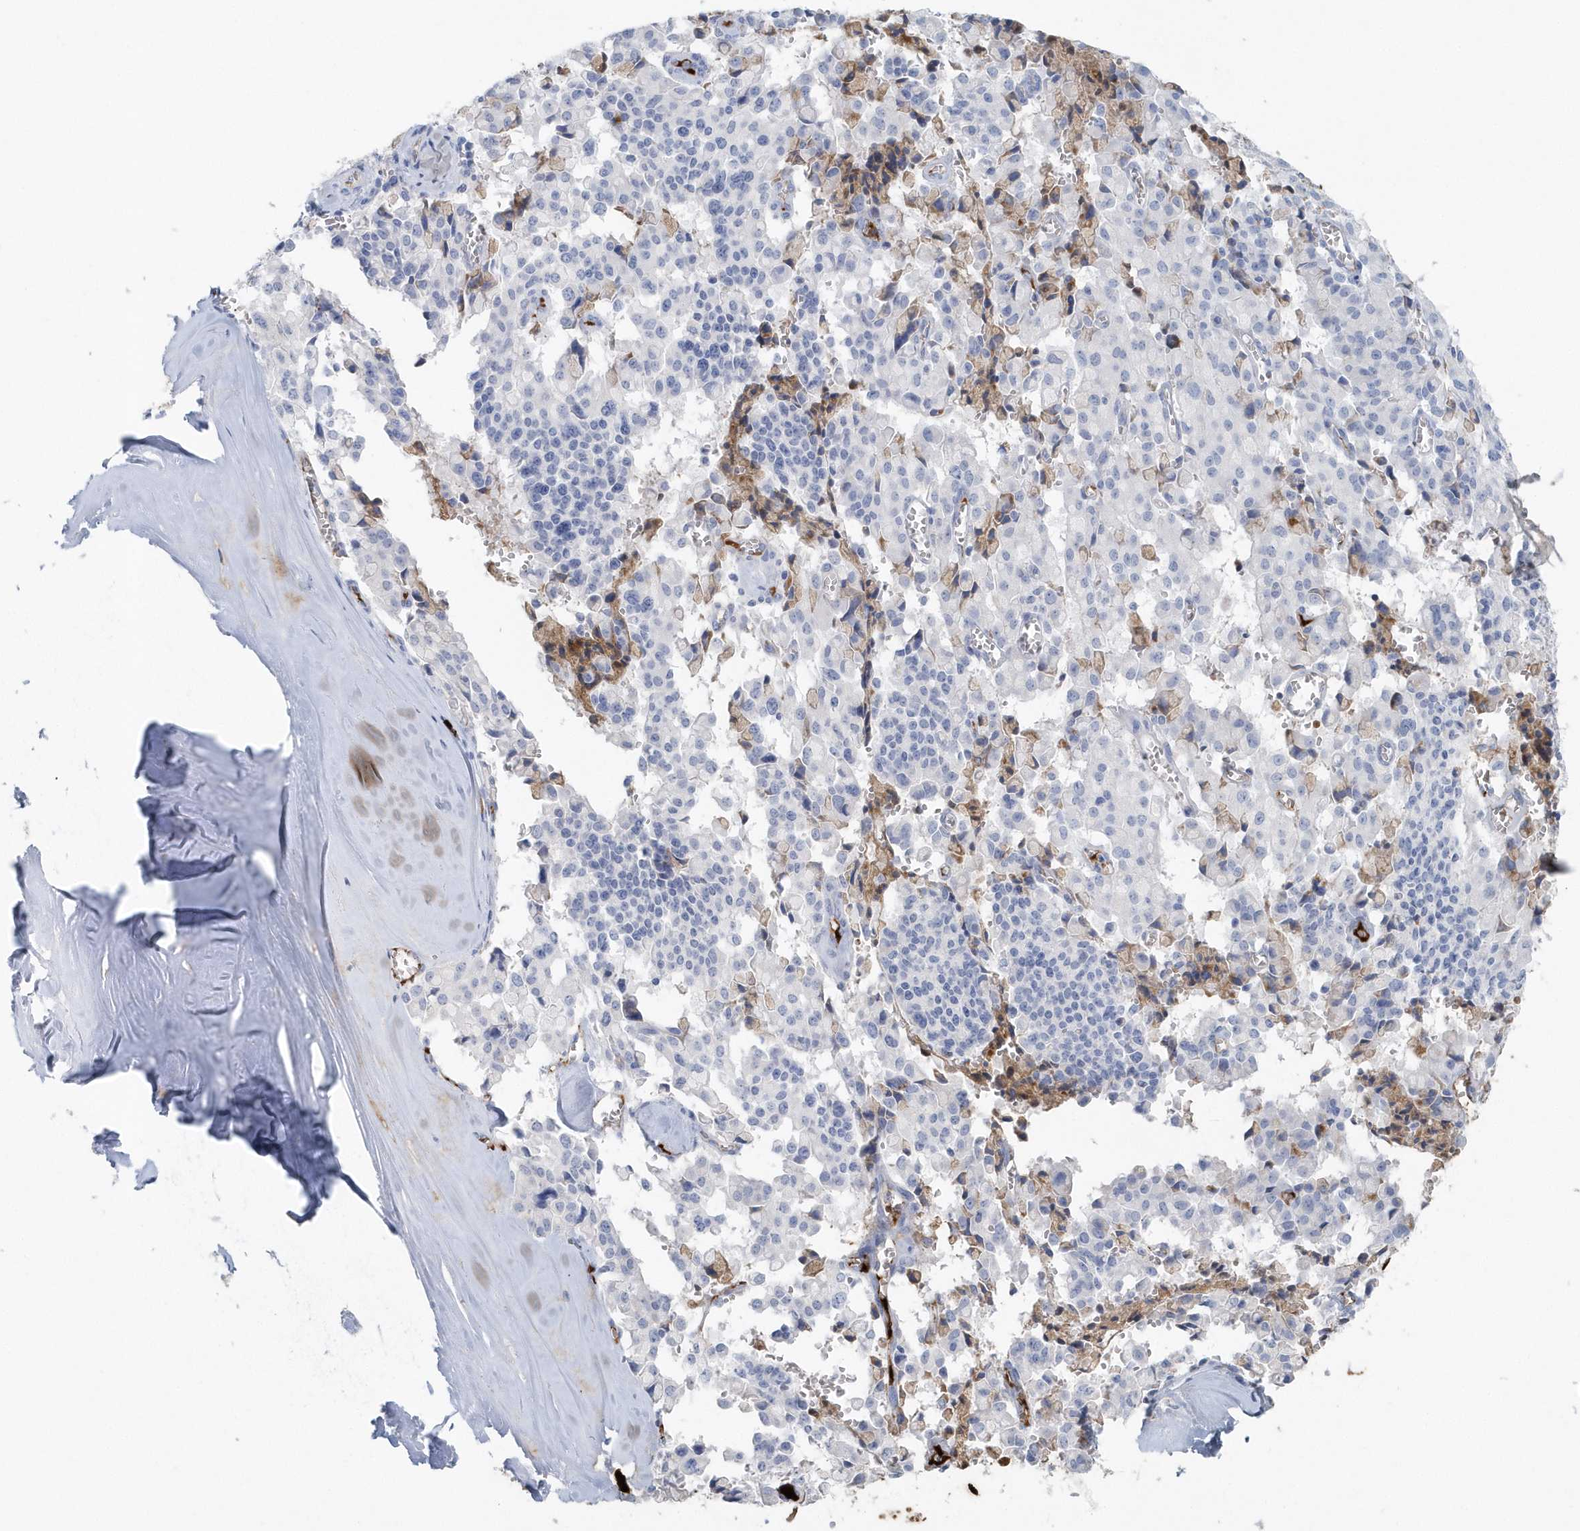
{"staining": {"intensity": "negative", "quantity": "none", "location": "none"}, "tissue": "pancreatic cancer", "cell_type": "Tumor cells", "image_type": "cancer", "snomed": [{"axis": "morphology", "description": "Adenocarcinoma, NOS"}, {"axis": "topography", "description": "Pancreas"}], "caption": "Immunohistochemistry (IHC) of human pancreatic cancer (adenocarcinoma) reveals no expression in tumor cells. Nuclei are stained in blue.", "gene": "JCHAIN", "patient": {"sex": "male", "age": 65}}